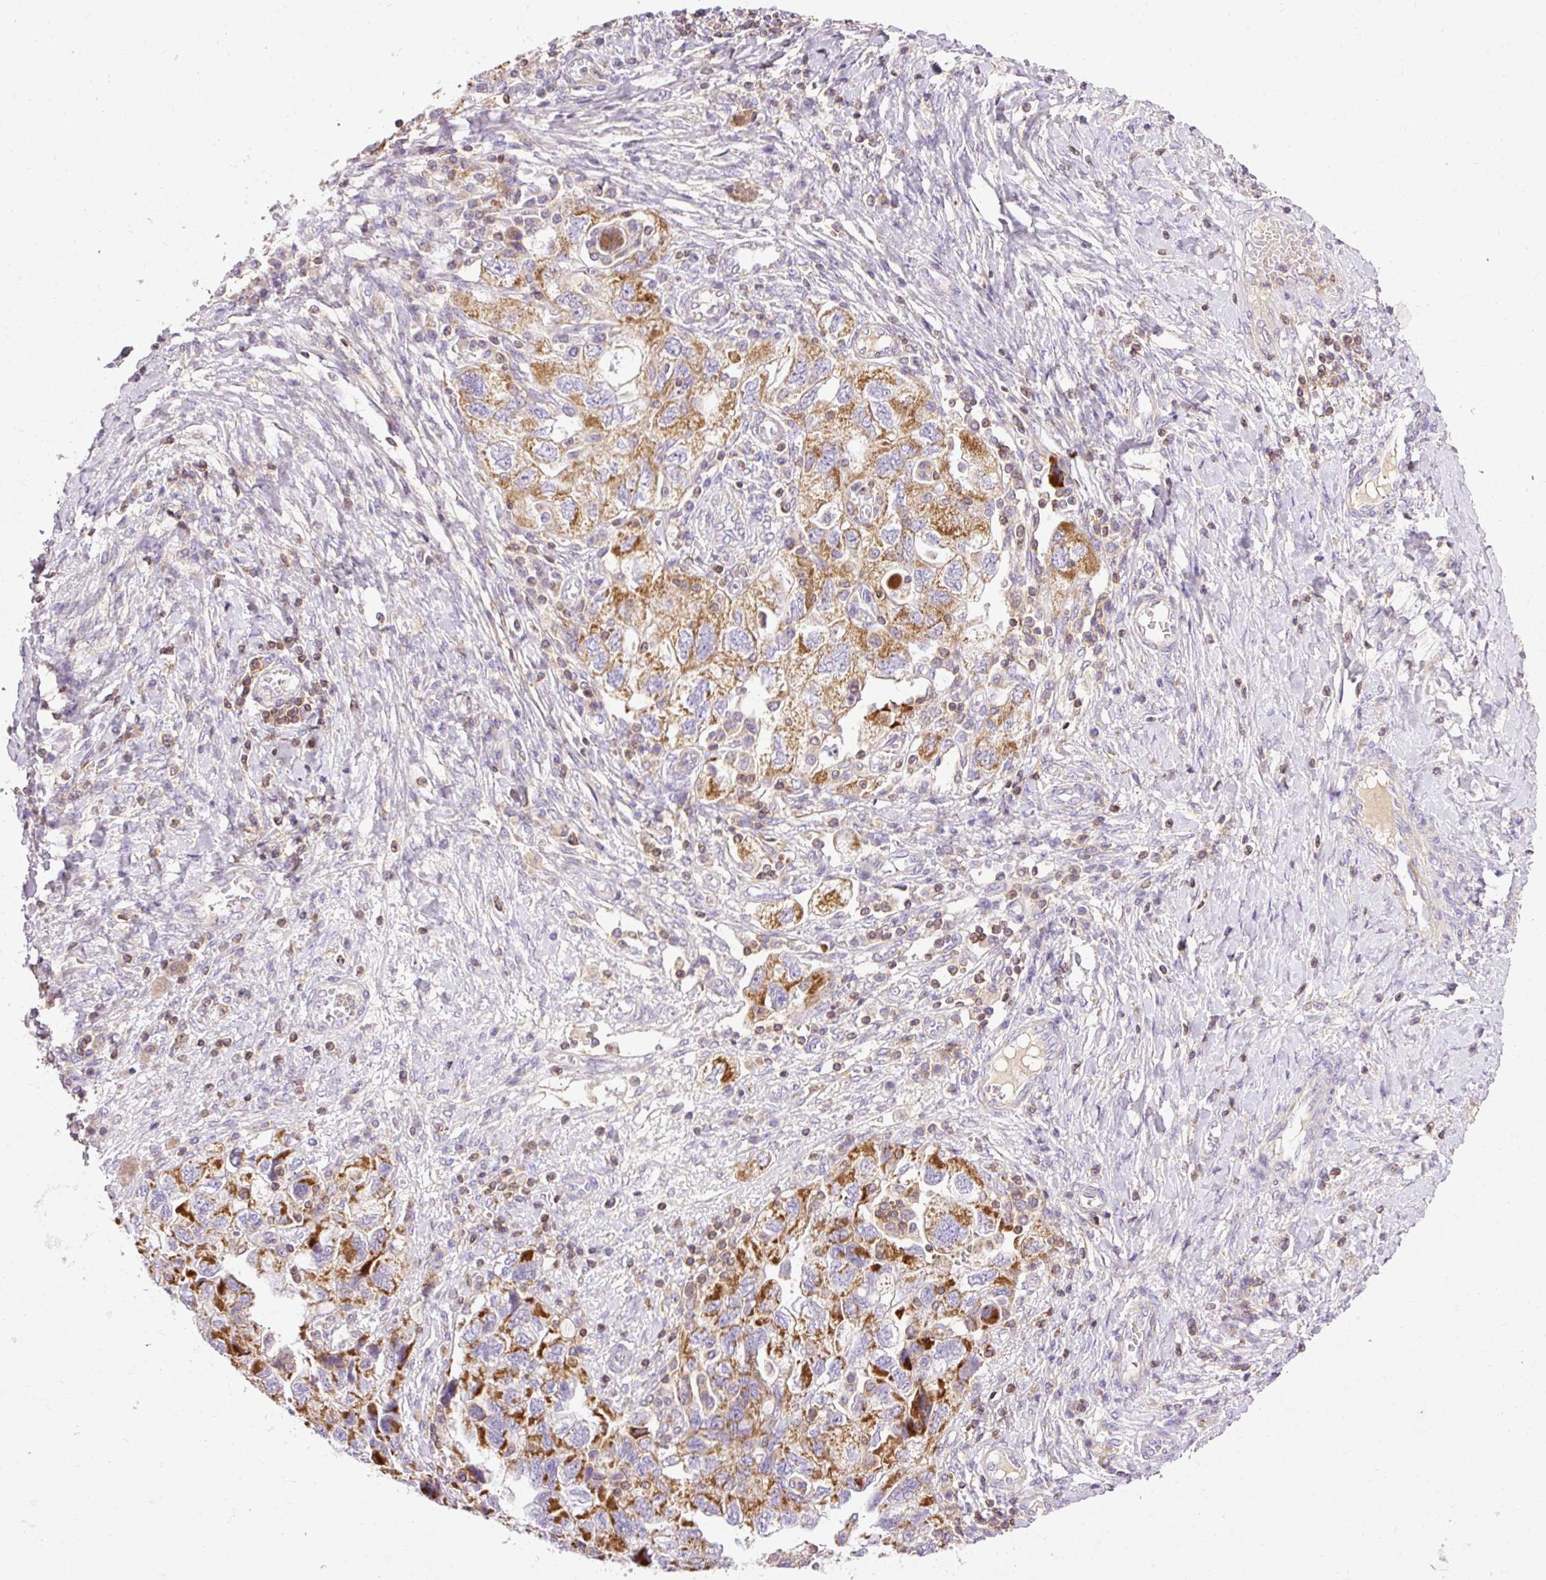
{"staining": {"intensity": "moderate", "quantity": ">75%", "location": "cytoplasmic/membranous"}, "tissue": "ovarian cancer", "cell_type": "Tumor cells", "image_type": "cancer", "snomed": [{"axis": "morphology", "description": "Carcinoma, NOS"}, {"axis": "morphology", "description": "Cystadenocarcinoma, serous, NOS"}, {"axis": "topography", "description": "Ovary"}], "caption": "Protein staining by immunohistochemistry (IHC) reveals moderate cytoplasmic/membranous staining in approximately >75% of tumor cells in ovarian cancer (serous cystadenocarcinoma).", "gene": "IMMT", "patient": {"sex": "female", "age": 69}}